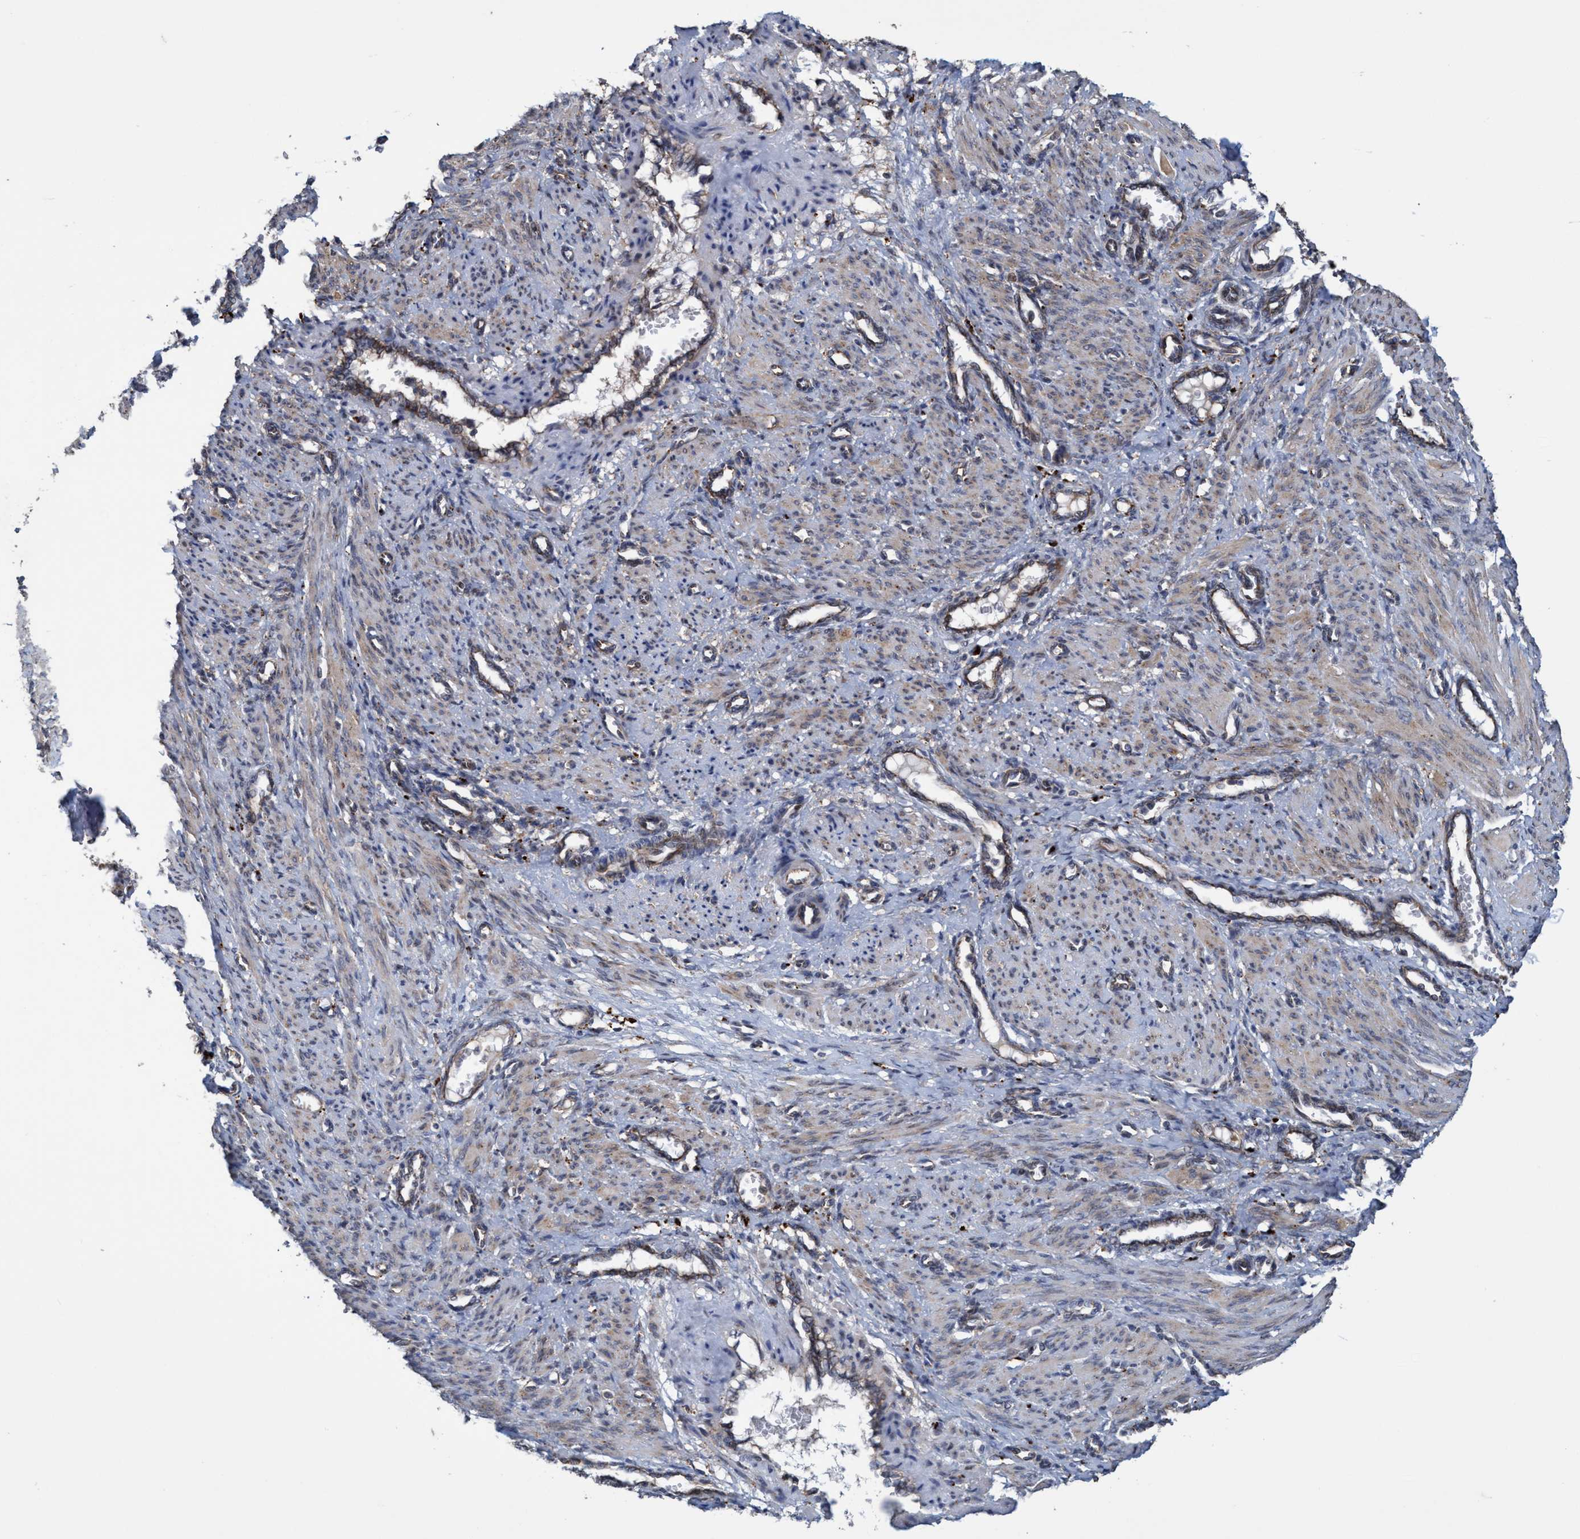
{"staining": {"intensity": "moderate", "quantity": "<25%", "location": "cytoplasmic/membranous"}, "tissue": "smooth muscle", "cell_type": "Smooth muscle cells", "image_type": "normal", "snomed": [{"axis": "morphology", "description": "Normal tissue, NOS"}, {"axis": "topography", "description": "Endometrium"}], "caption": "Immunohistochemical staining of unremarkable smooth muscle exhibits moderate cytoplasmic/membranous protein expression in approximately <25% of smooth muscle cells. The staining is performed using DAB brown chromogen to label protein expression. The nuclei are counter-stained blue using hematoxylin.", "gene": "BBS9", "patient": {"sex": "female", "age": 33}}